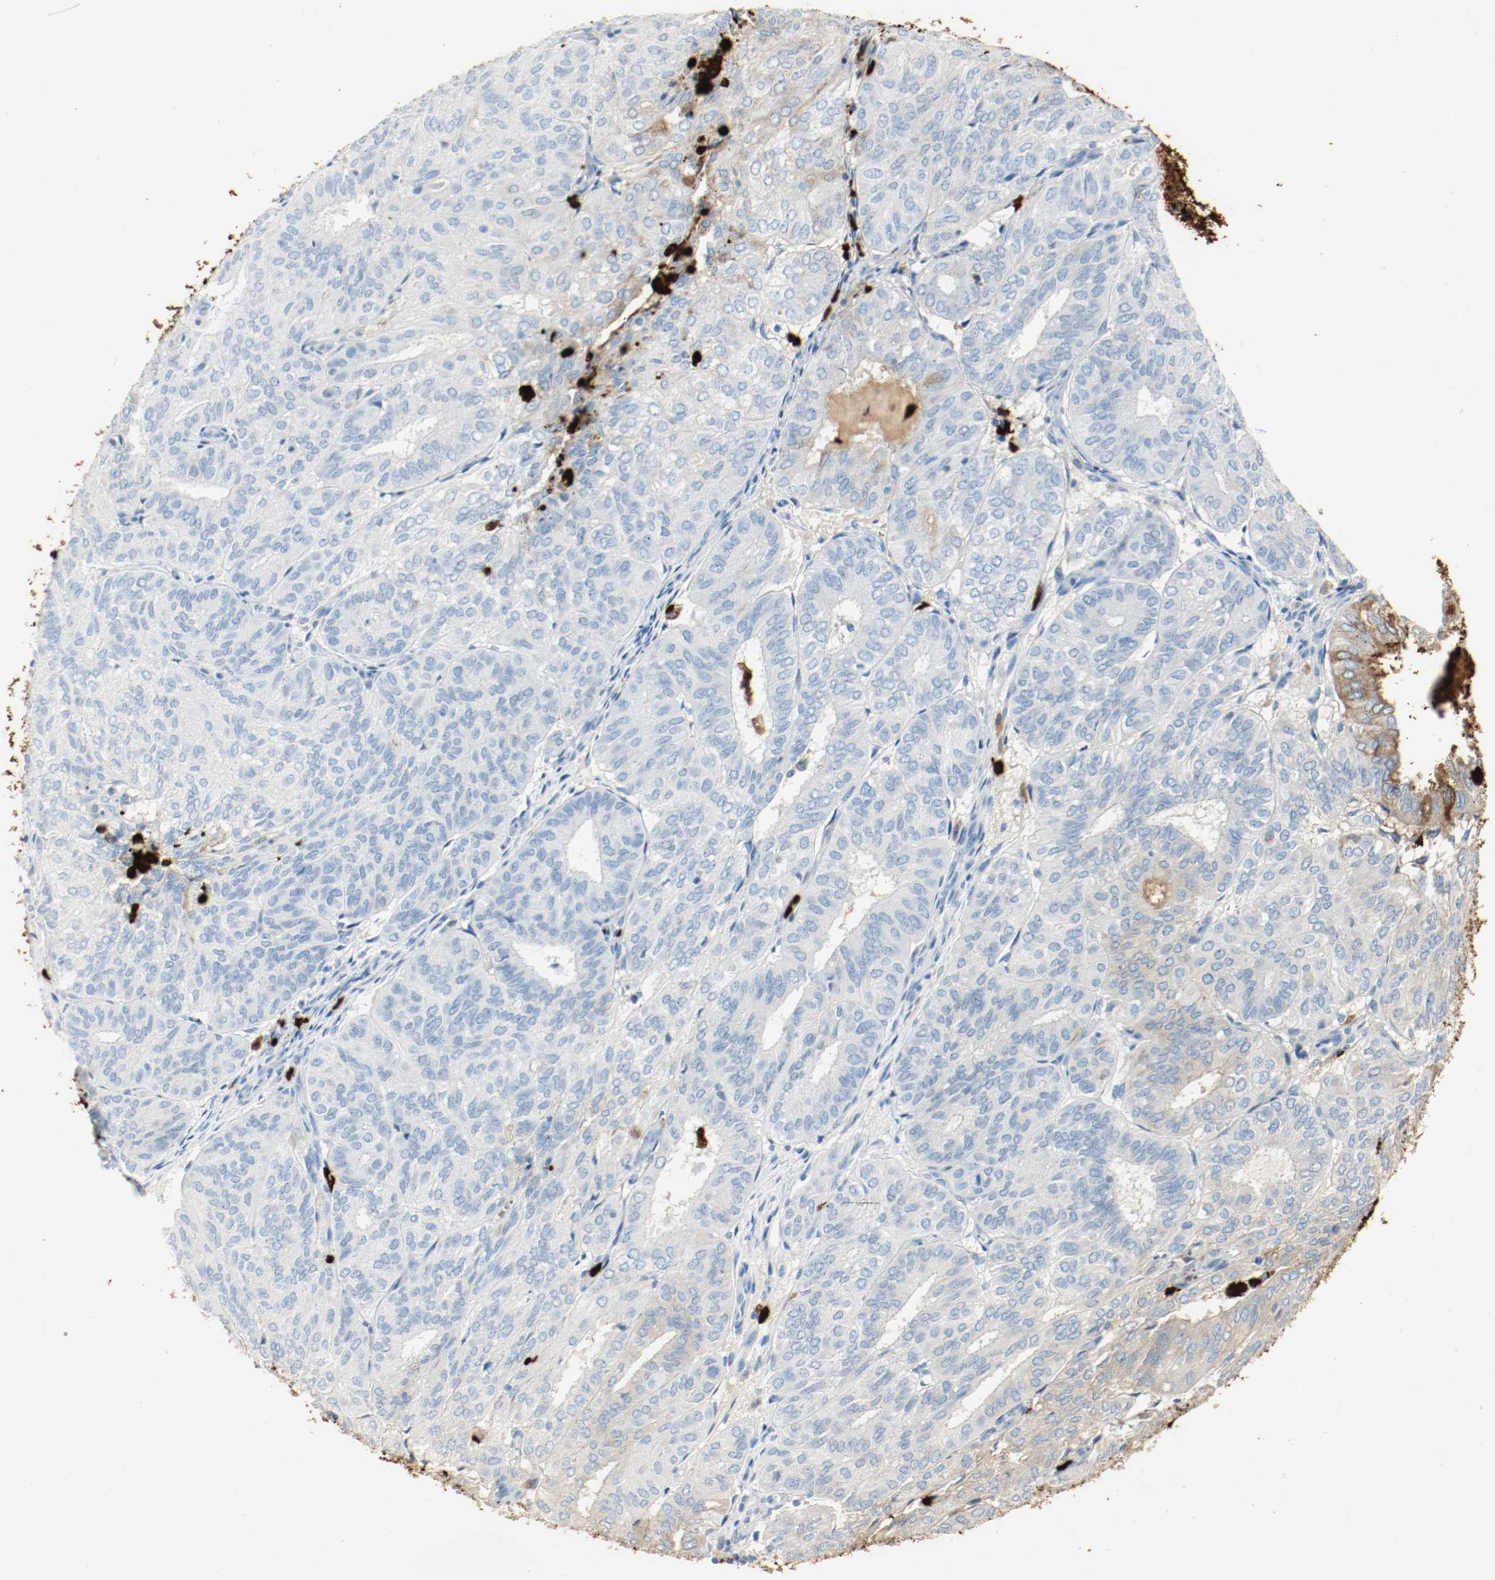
{"staining": {"intensity": "weak", "quantity": "<25%", "location": "cytoplasmic/membranous"}, "tissue": "endometrial cancer", "cell_type": "Tumor cells", "image_type": "cancer", "snomed": [{"axis": "morphology", "description": "Adenocarcinoma, NOS"}, {"axis": "topography", "description": "Uterus"}], "caption": "Immunohistochemistry (IHC) photomicrograph of human adenocarcinoma (endometrial) stained for a protein (brown), which reveals no staining in tumor cells.", "gene": "S100A9", "patient": {"sex": "female", "age": 60}}